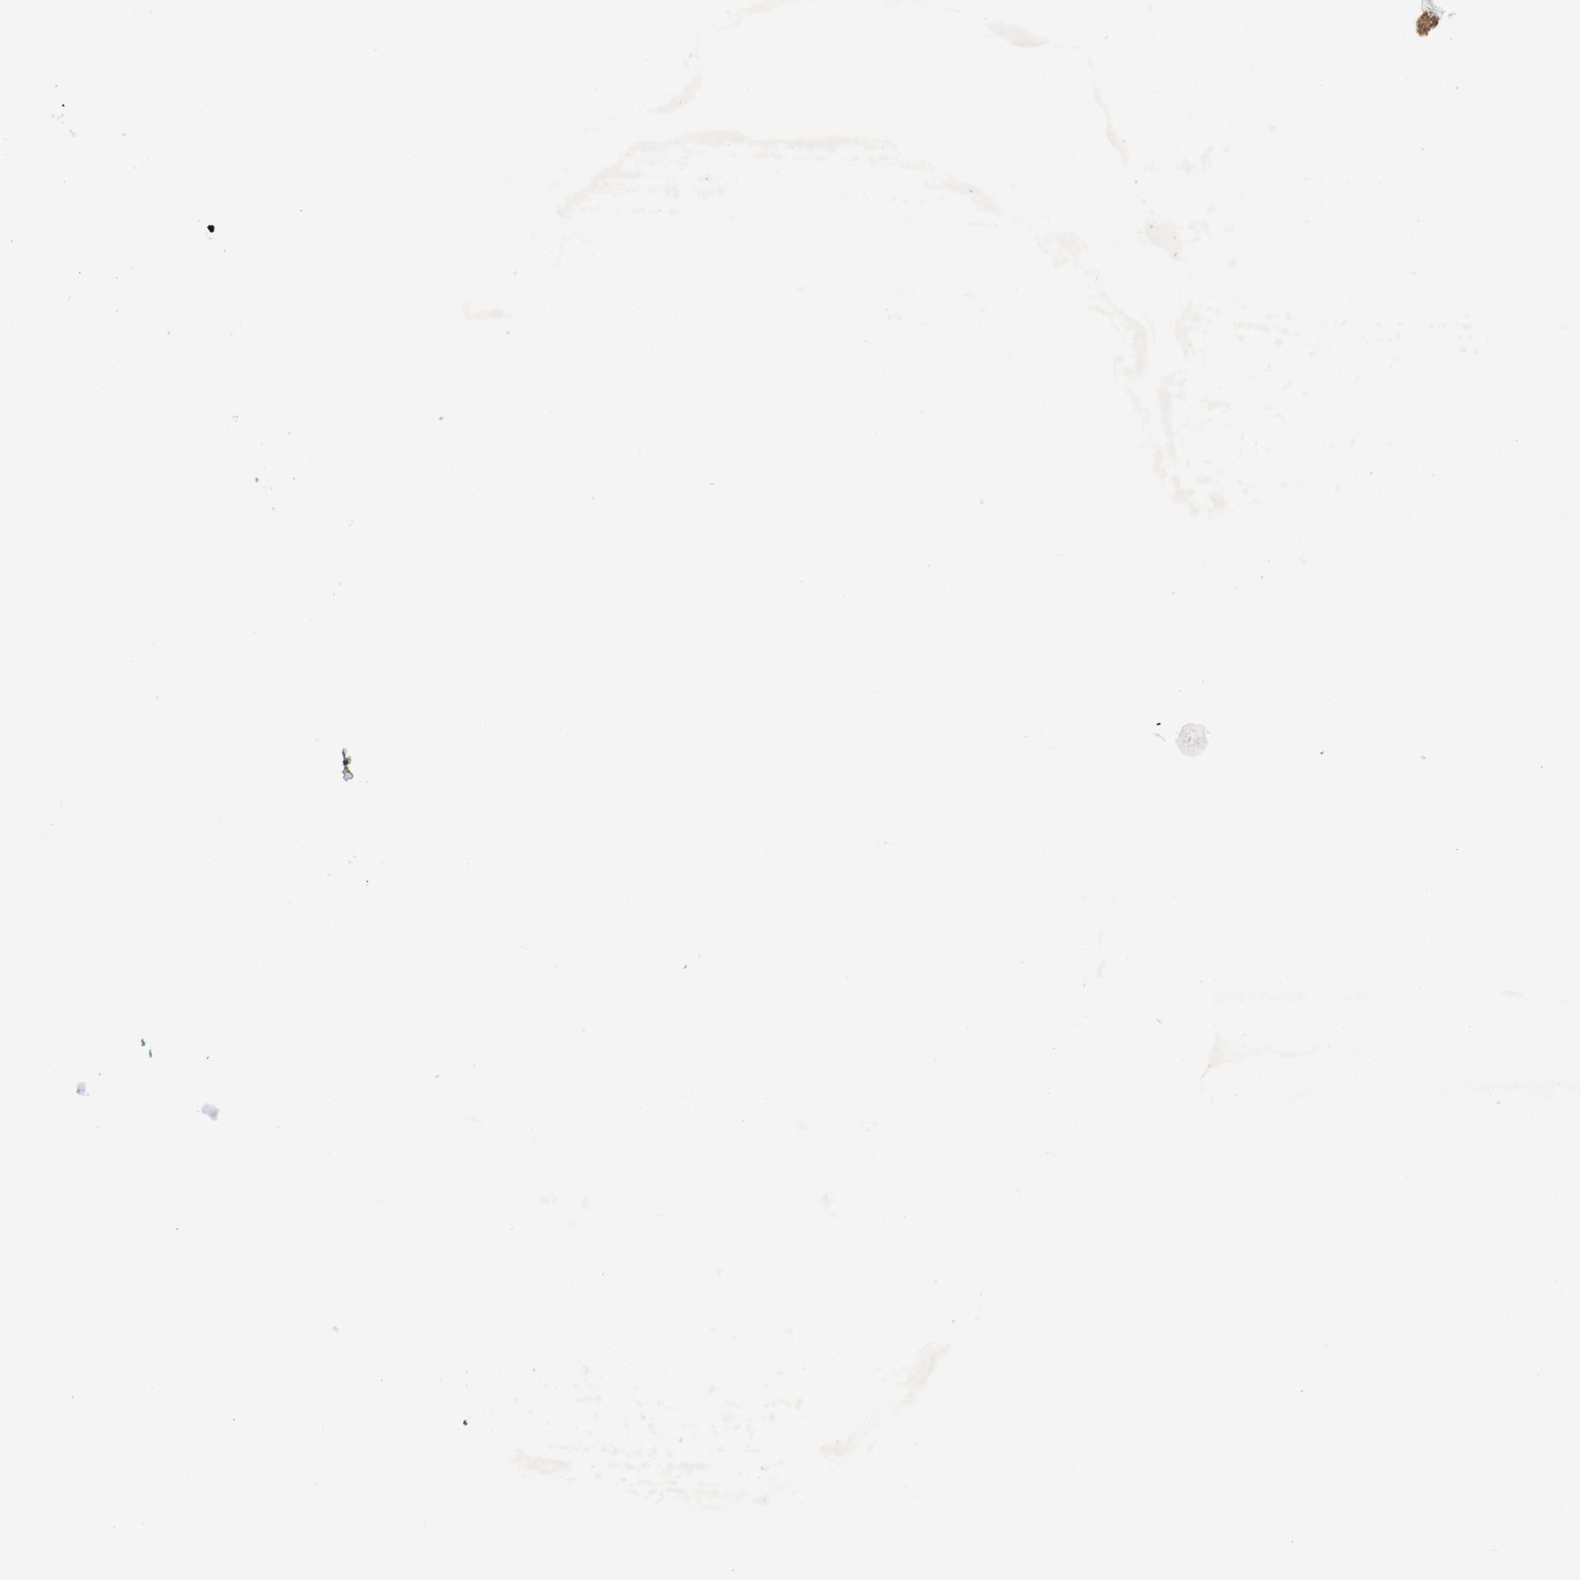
{"staining": {"intensity": "moderate", "quantity": ">75%", "location": "cytoplasmic/membranous"}, "tissue": "nasopharynx", "cell_type": "Respiratory epithelial cells", "image_type": "normal", "snomed": [{"axis": "morphology", "description": "Normal tissue, NOS"}, {"axis": "topography", "description": "Nasopharynx"}], "caption": "This photomicrograph shows benign nasopharynx stained with IHC to label a protein in brown. The cytoplasmic/membranous of respiratory epithelial cells show moderate positivity for the protein. Nuclei are counter-stained blue.", "gene": "SIGLEC8", "patient": {"sex": "female", "age": 51}}